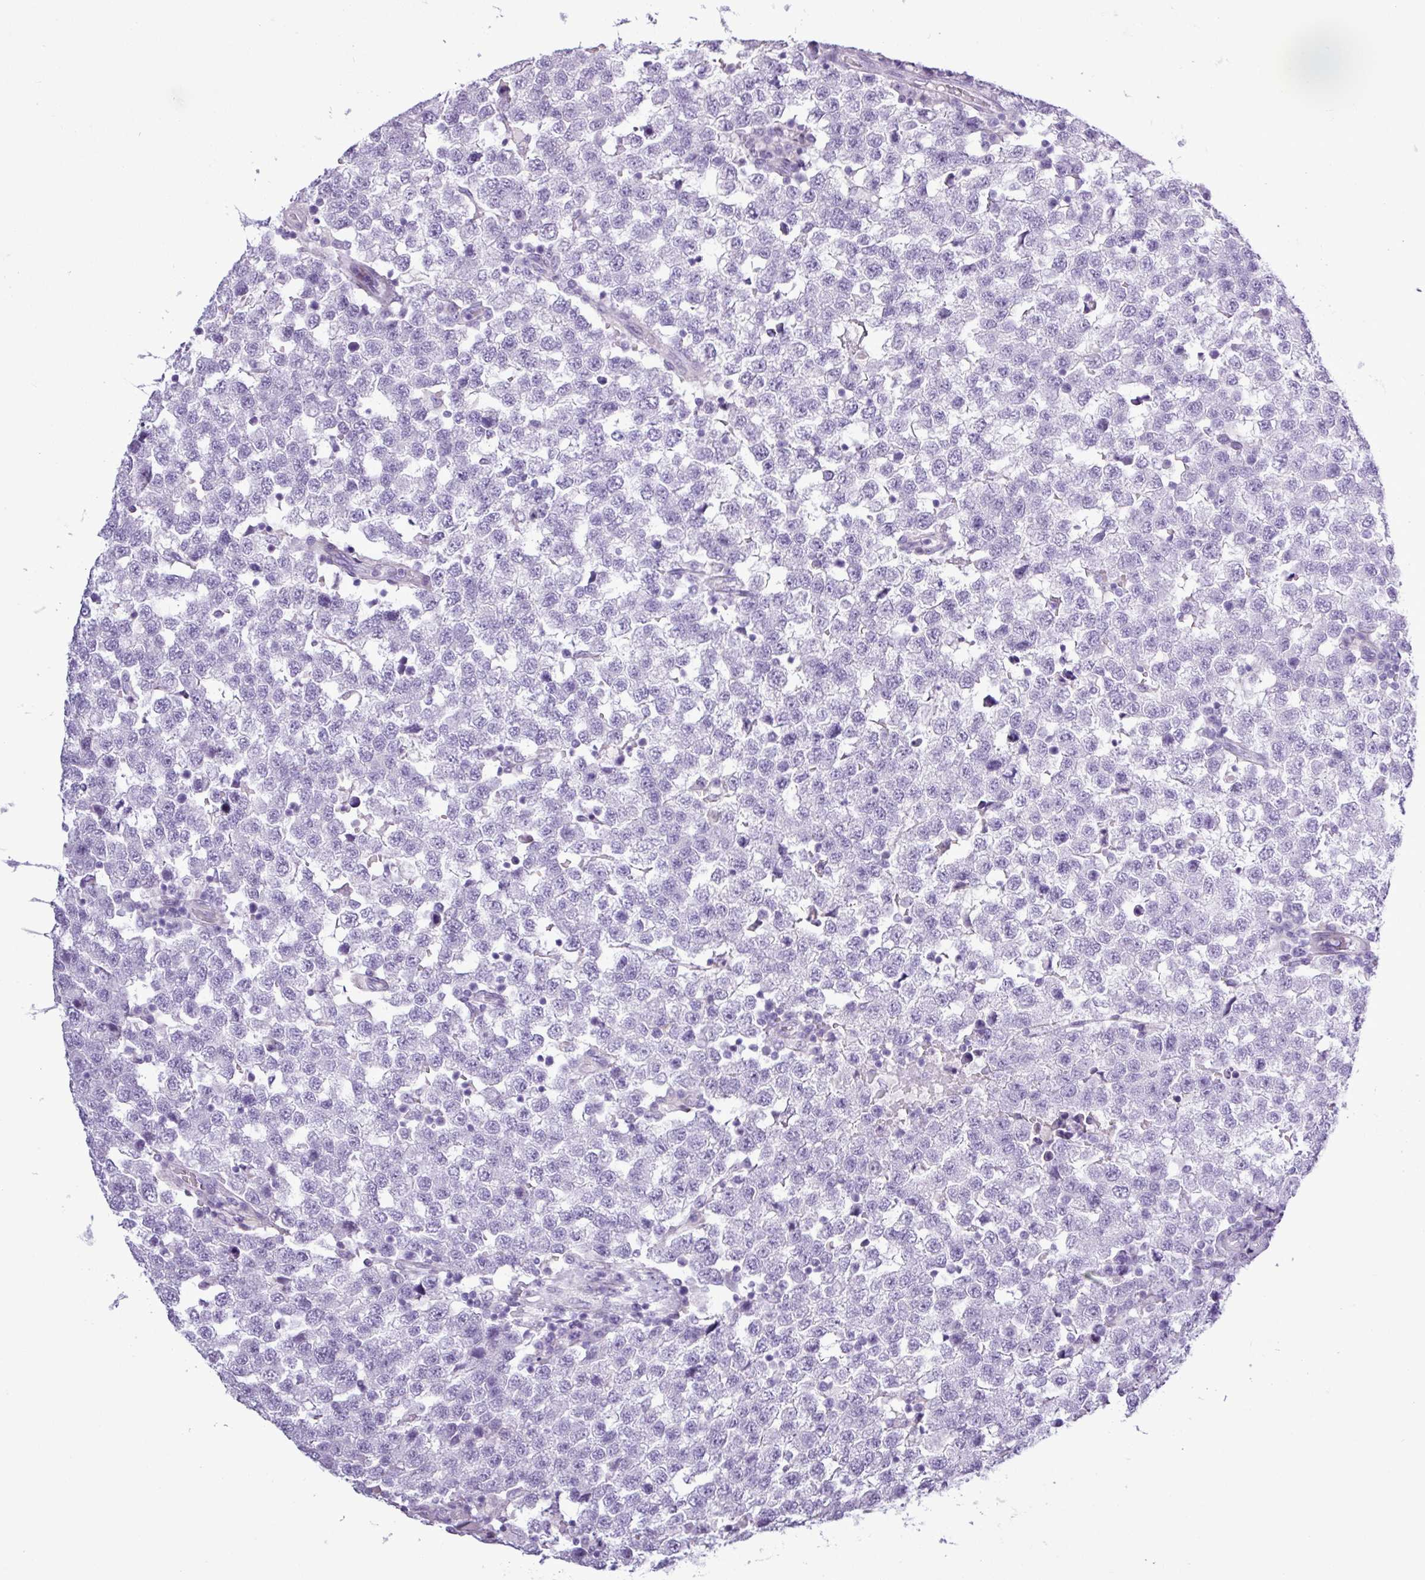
{"staining": {"intensity": "negative", "quantity": "none", "location": "none"}, "tissue": "testis cancer", "cell_type": "Tumor cells", "image_type": "cancer", "snomed": [{"axis": "morphology", "description": "Seminoma, NOS"}, {"axis": "topography", "description": "Testis"}], "caption": "Tumor cells show no significant staining in testis seminoma. (Stains: DAB immunohistochemistry (IHC) with hematoxylin counter stain, Microscopy: brightfield microscopy at high magnification).", "gene": "ALDH3A1", "patient": {"sex": "male", "age": 34}}